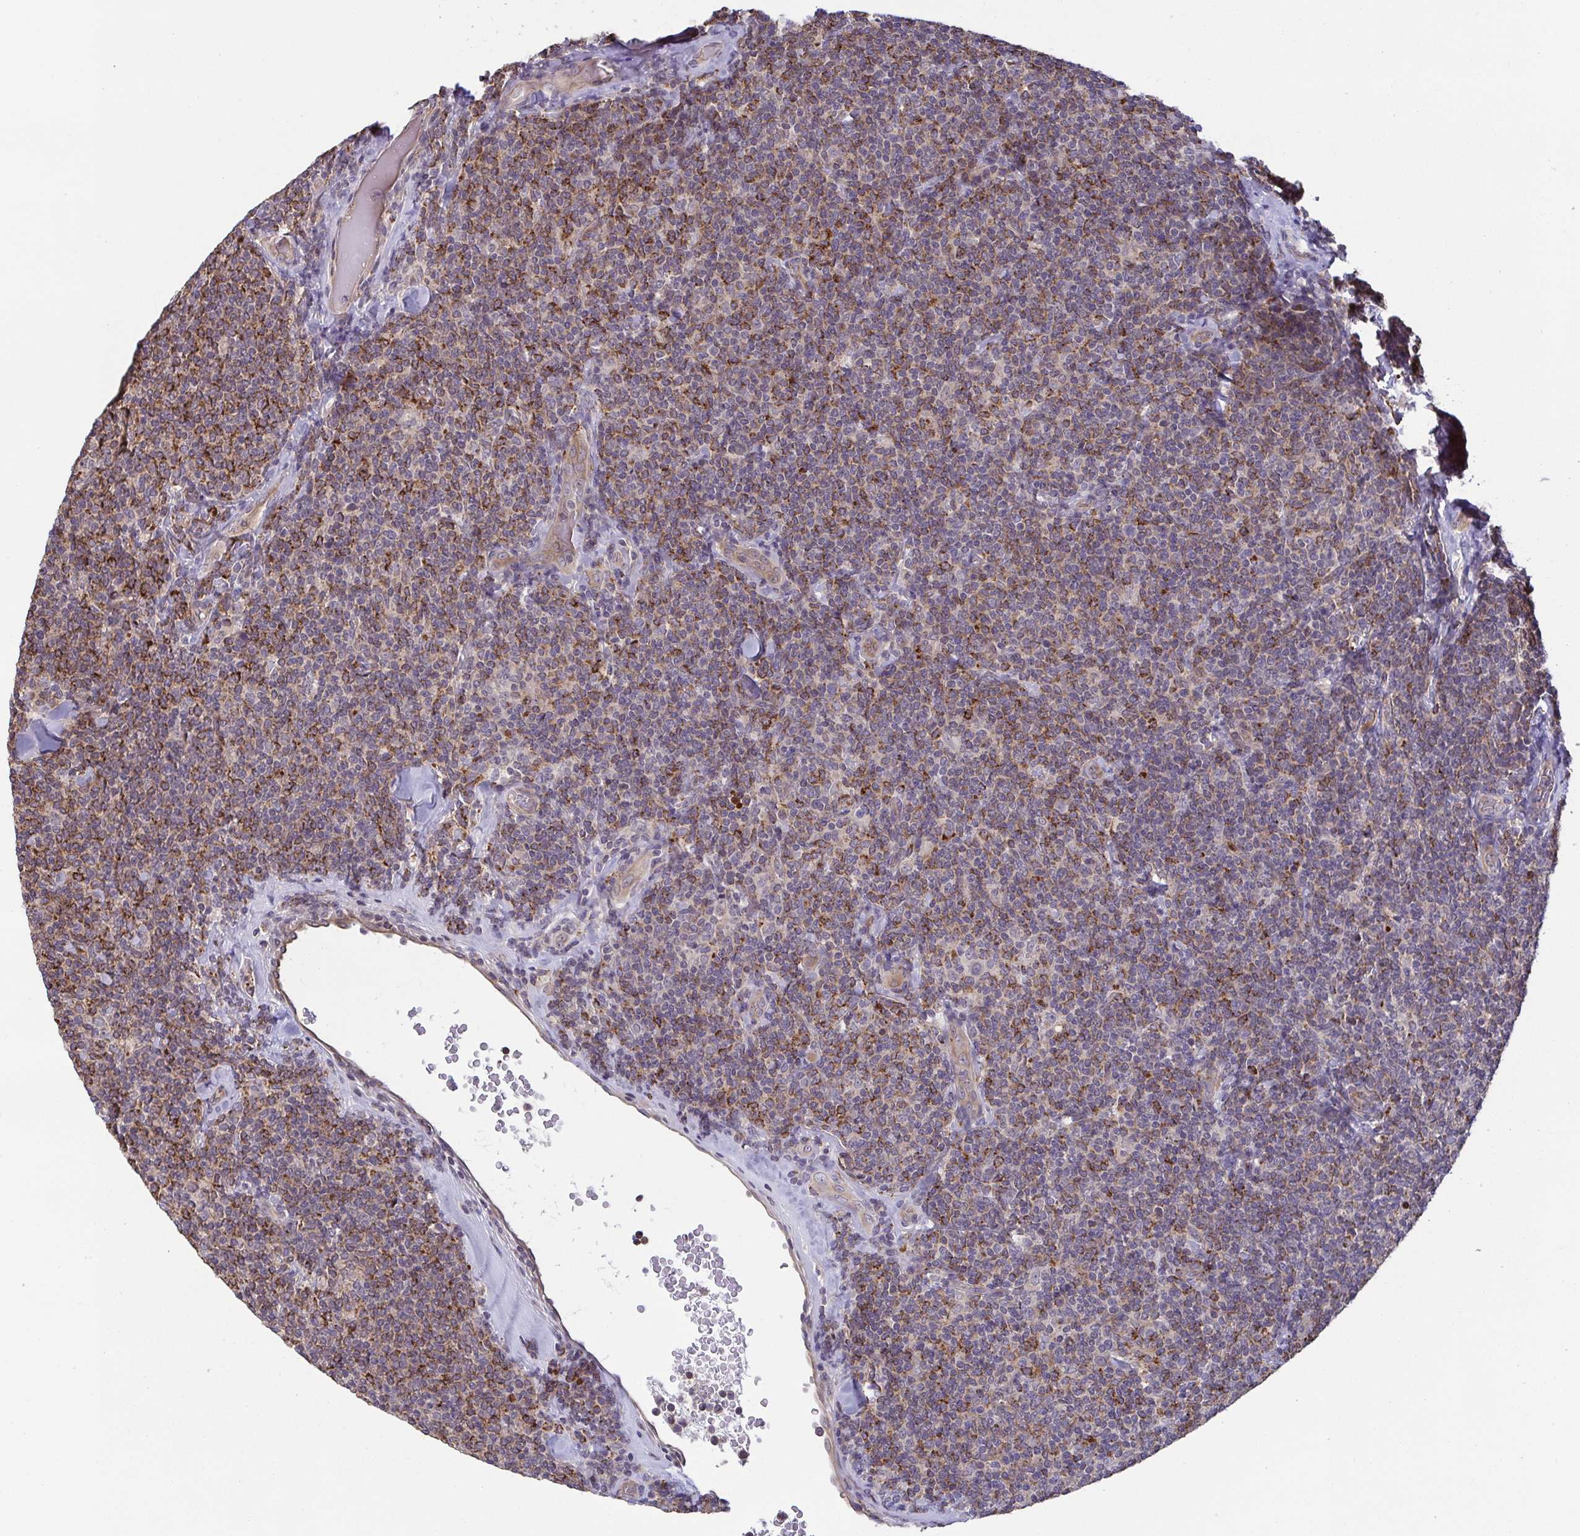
{"staining": {"intensity": "moderate", "quantity": "25%-75%", "location": "cytoplasmic/membranous"}, "tissue": "lymphoma", "cell_type": "Tumor cells", "image_type": "cancer", "snomed": [{"axis": "morphology", "description": "Malignant lymphoma, non-Hodgkin's type, Low grade"}, {"axis": "topography", "description": "Lymph node"}], "caption": "Immunohistochemistry (IHC) of human lymphoma shows medium levels of moderate cytoplasmic/membranous expression in approximately 25%-75% of tumor cells.", "gene": "OSBPL7", "patient": {"sex": "female", "age": 56}}